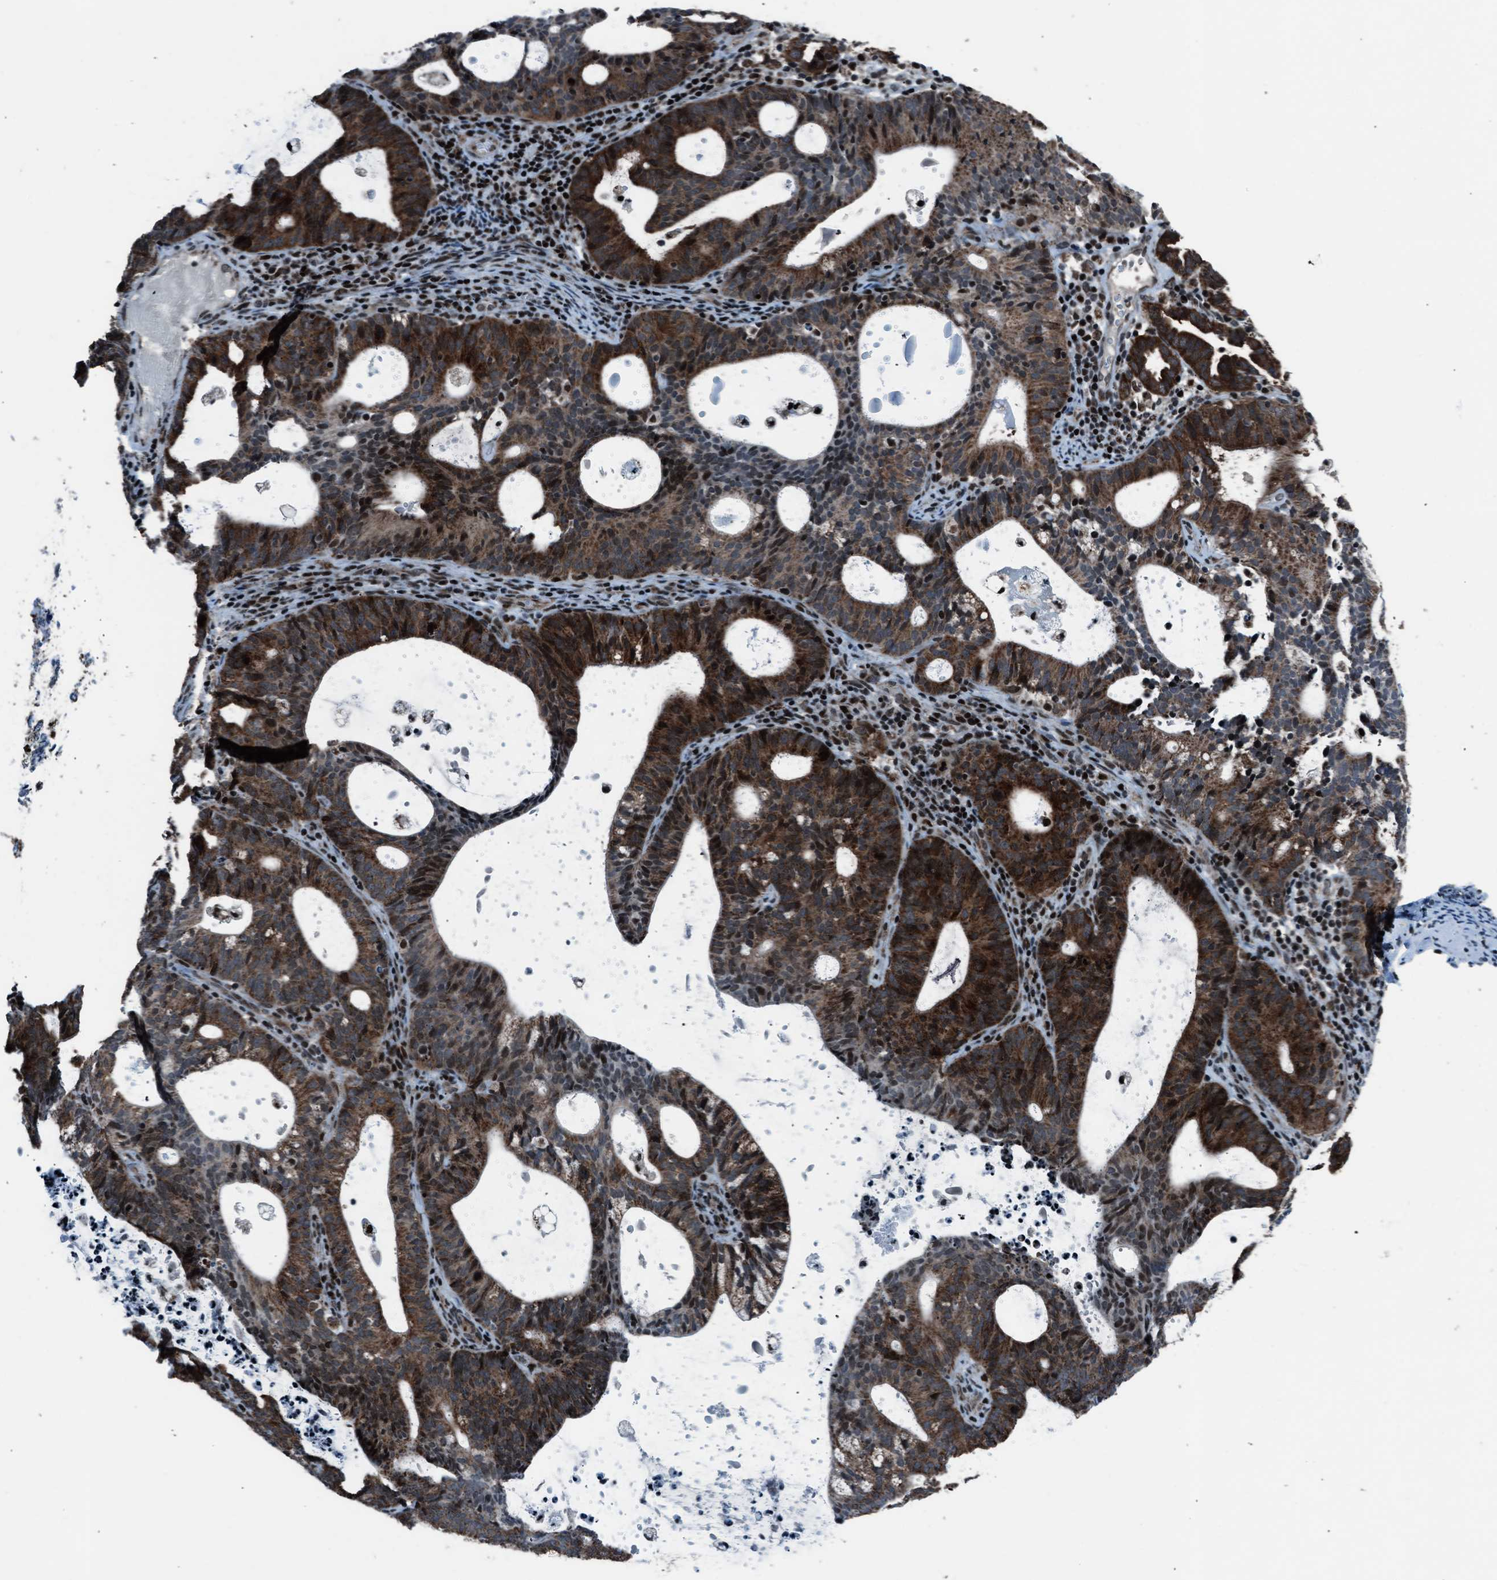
{"staining": {"intensity": "strong", "quantity": ">75%", "location": "cytoplasmic/membranous"}, "tissue": "endometrial cancer", "cell_type": "Tumor cells", "image_type": "cancer", "snomed": [{"axis": "morphology", "description": "Adenocarcinoma, NOS"}, {"axis": "topography", "description": "Uterus"}], "caption": "Human endometrial adenocarcinoma stained with a brown dye shows strong cytoplasmic/membranous positive staining in approximately >75% of tumor cells.", "gene": "MORC3", "patient": {"sex": "female", "age": 83}}